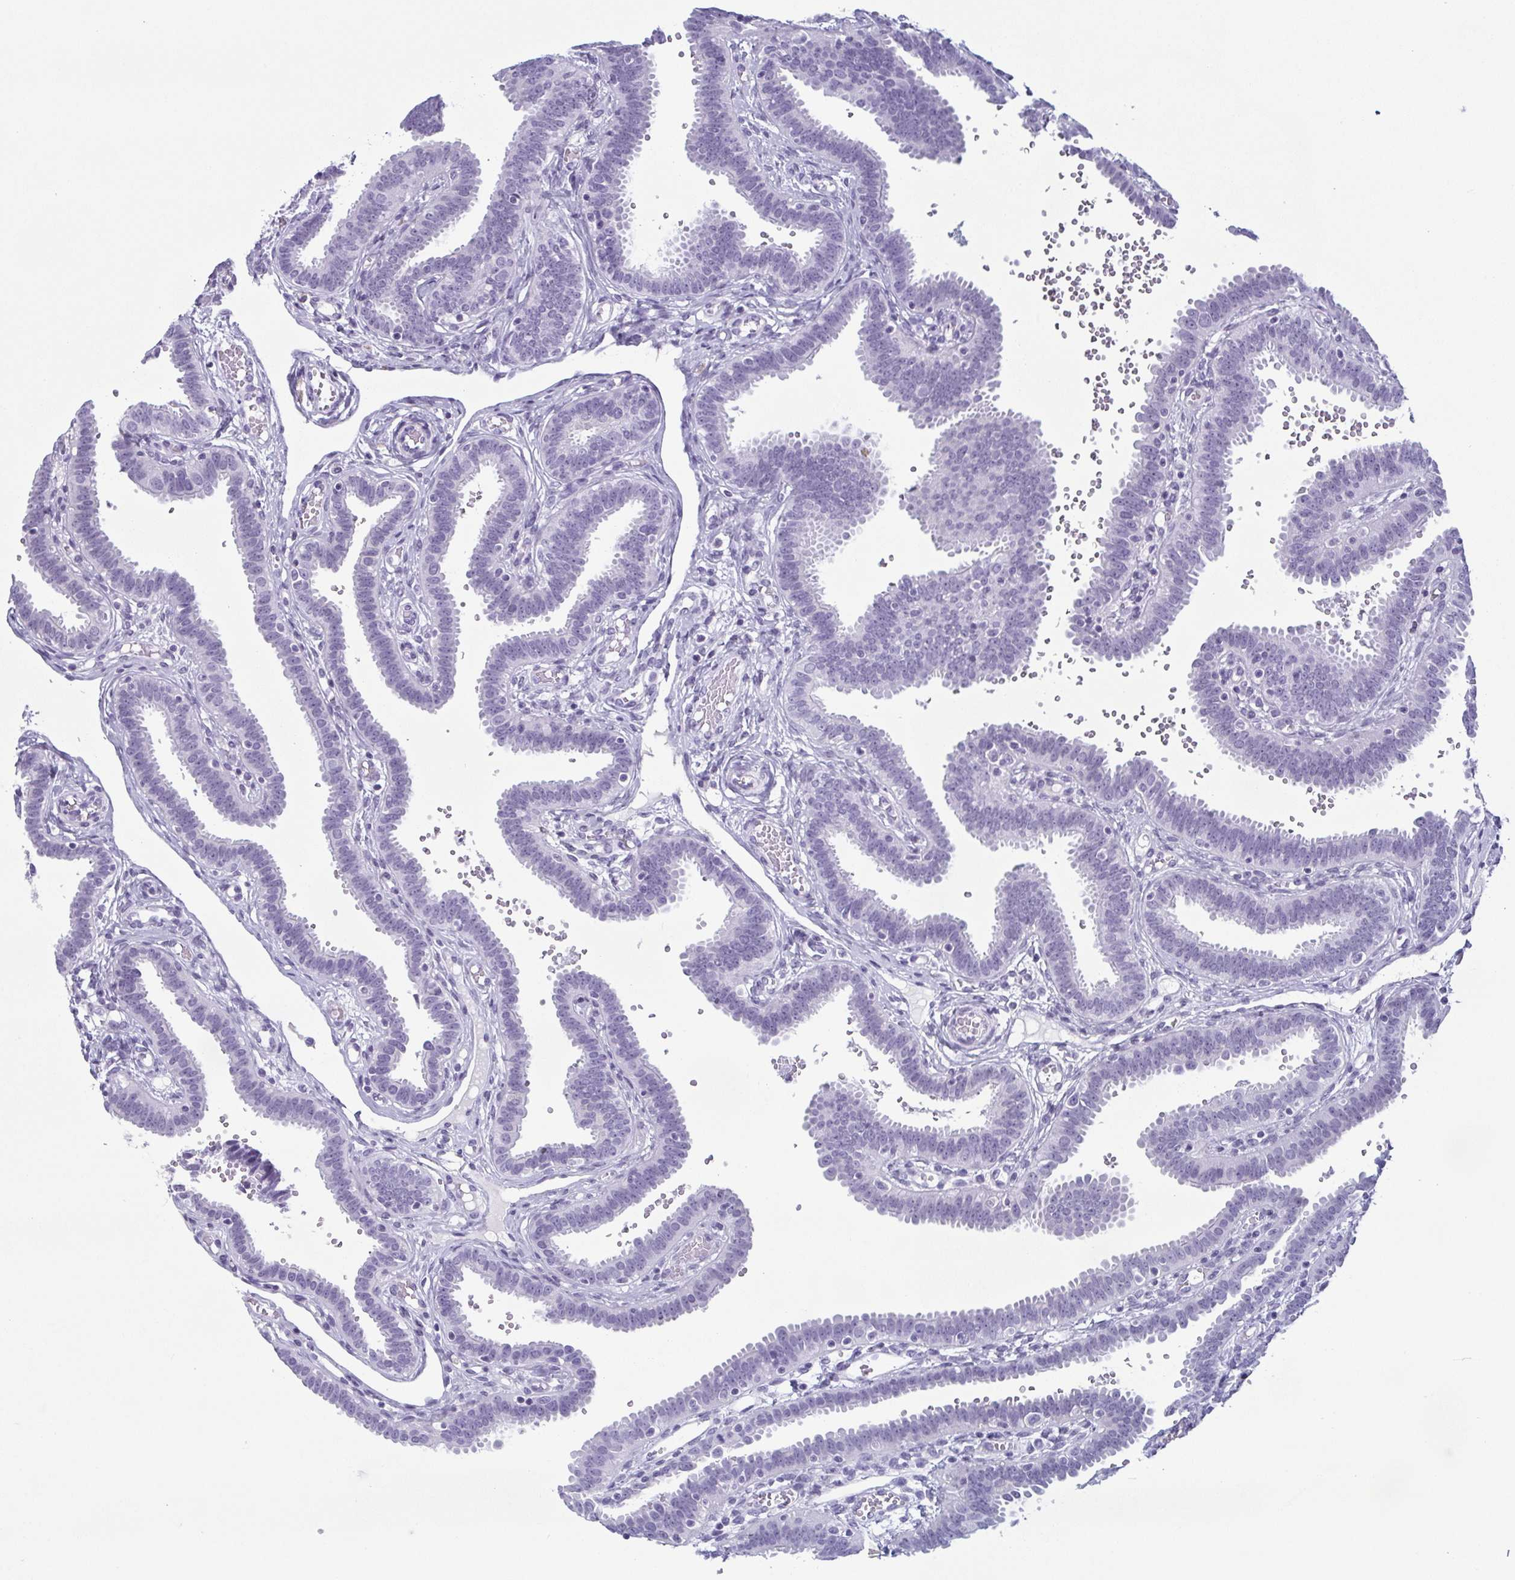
{"staining": {"intensity": "negative", "quantity": "none", "location": "none"}, "tissue": "fallopian tube", "cell_type": "Glandular cells", "image_type": "normal", "snomed": [{"axis": "morphology", "description": "Normal tissue, NOS"}, {"axis": "topography", "description": "Fallopian tube"}], "caption": "This is an IHC image of benign human fallopian tube. There is no expression in glandular cells.", "gene": "KRT78", "patient": {"sex": "female", "age": 37}}